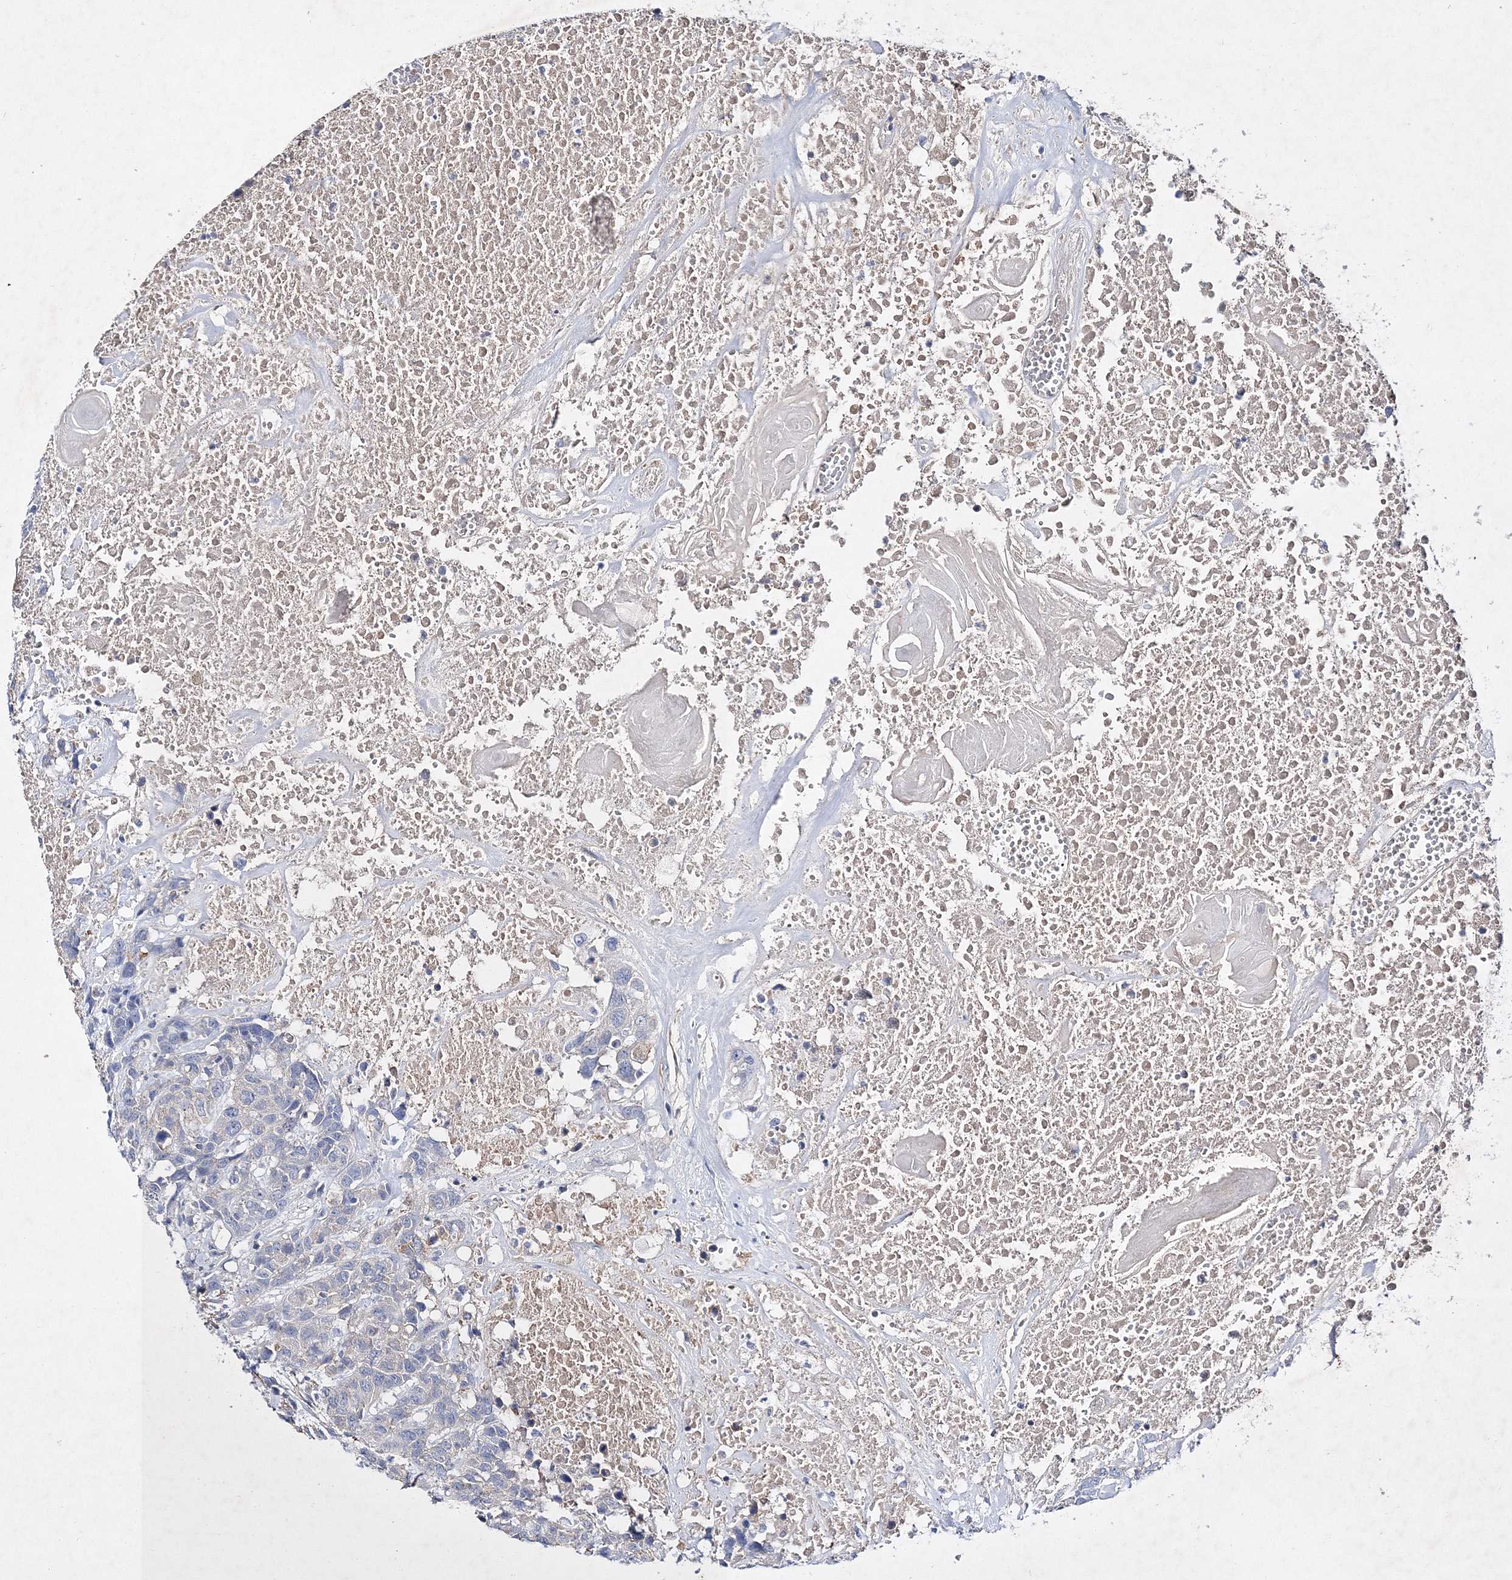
{"staining": {"intensity": "negative", "quantity": "none", "location": "none"}, "tissue": "head and neck cancer", "cell_type": "Tumor cells", "image_type": "cancer", "snomed": [{"axis": "morphology", "description": "Squamous cell carcinoma, NOS"}, {"axis": "topography", "description": "Head-Neck"}], "caption": "This is a micrograph of immunohistochemistry (IHC) staining of squamous cell carcinoma (head and neck), which shows no staining in tumor cells.", "gene": "RTN2", "patient": {"sex": "male", "age": 66}}